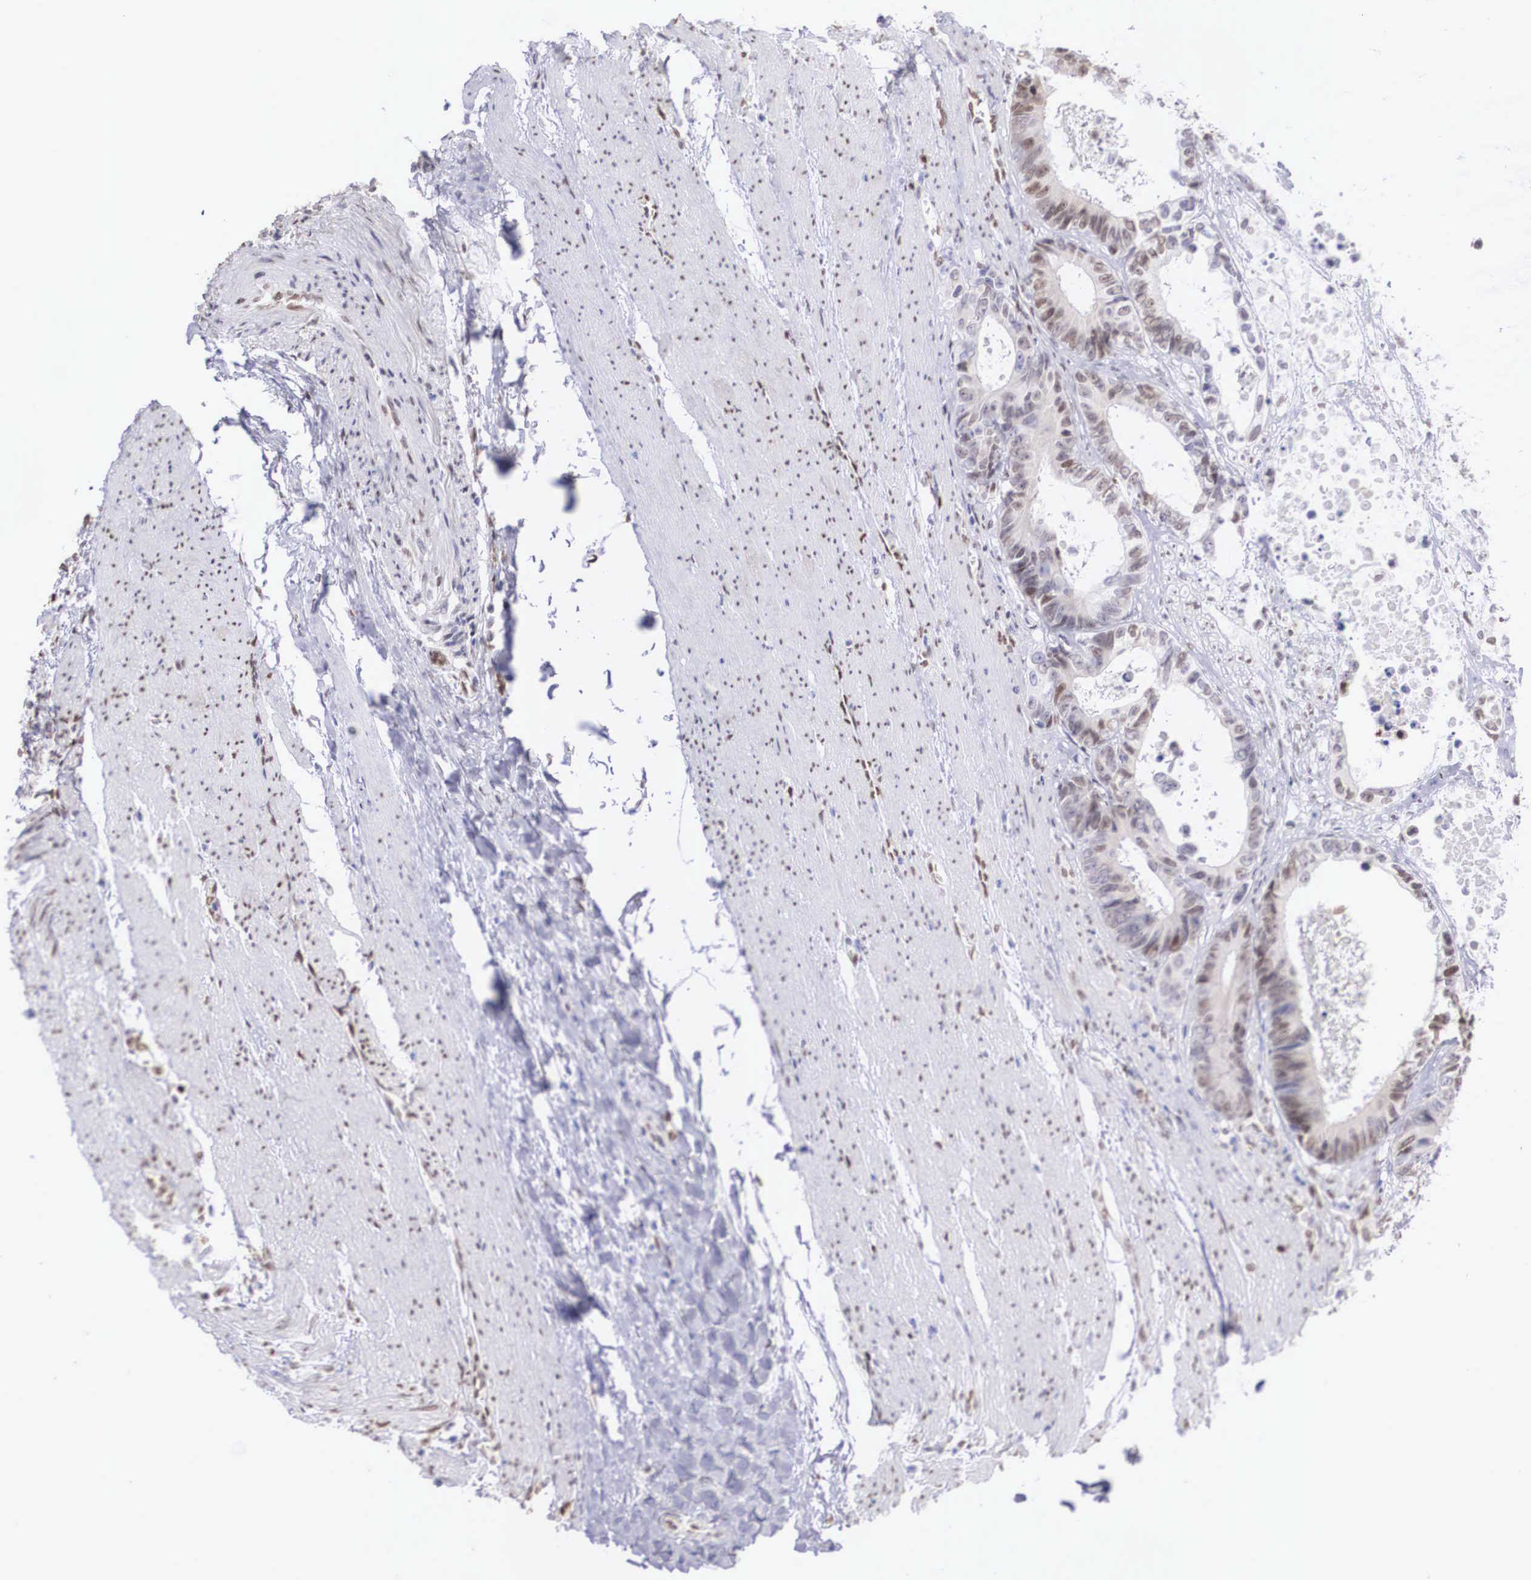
{"staining": {"intensity": "weak", "quantity": "<25%", "location": "nuclear"}, "tissue": "colorectal cancer", "cell_type": "Tumor cells", "image_type": "cancer", "snomed": [{"axis": "morphology", "description": "Adenocarcinoma, NOS"}, {"axis": "topography", "description": "Rectum"}], "caption": "Immunohistochemistry micrograph of neoplastic tissue: colorectal adenocarcinoma stained with DAB demonstrates no significant protein staining in tumor cells.", "gene": "HMGN5", "patient": {"sex": "female", "age": 98}}